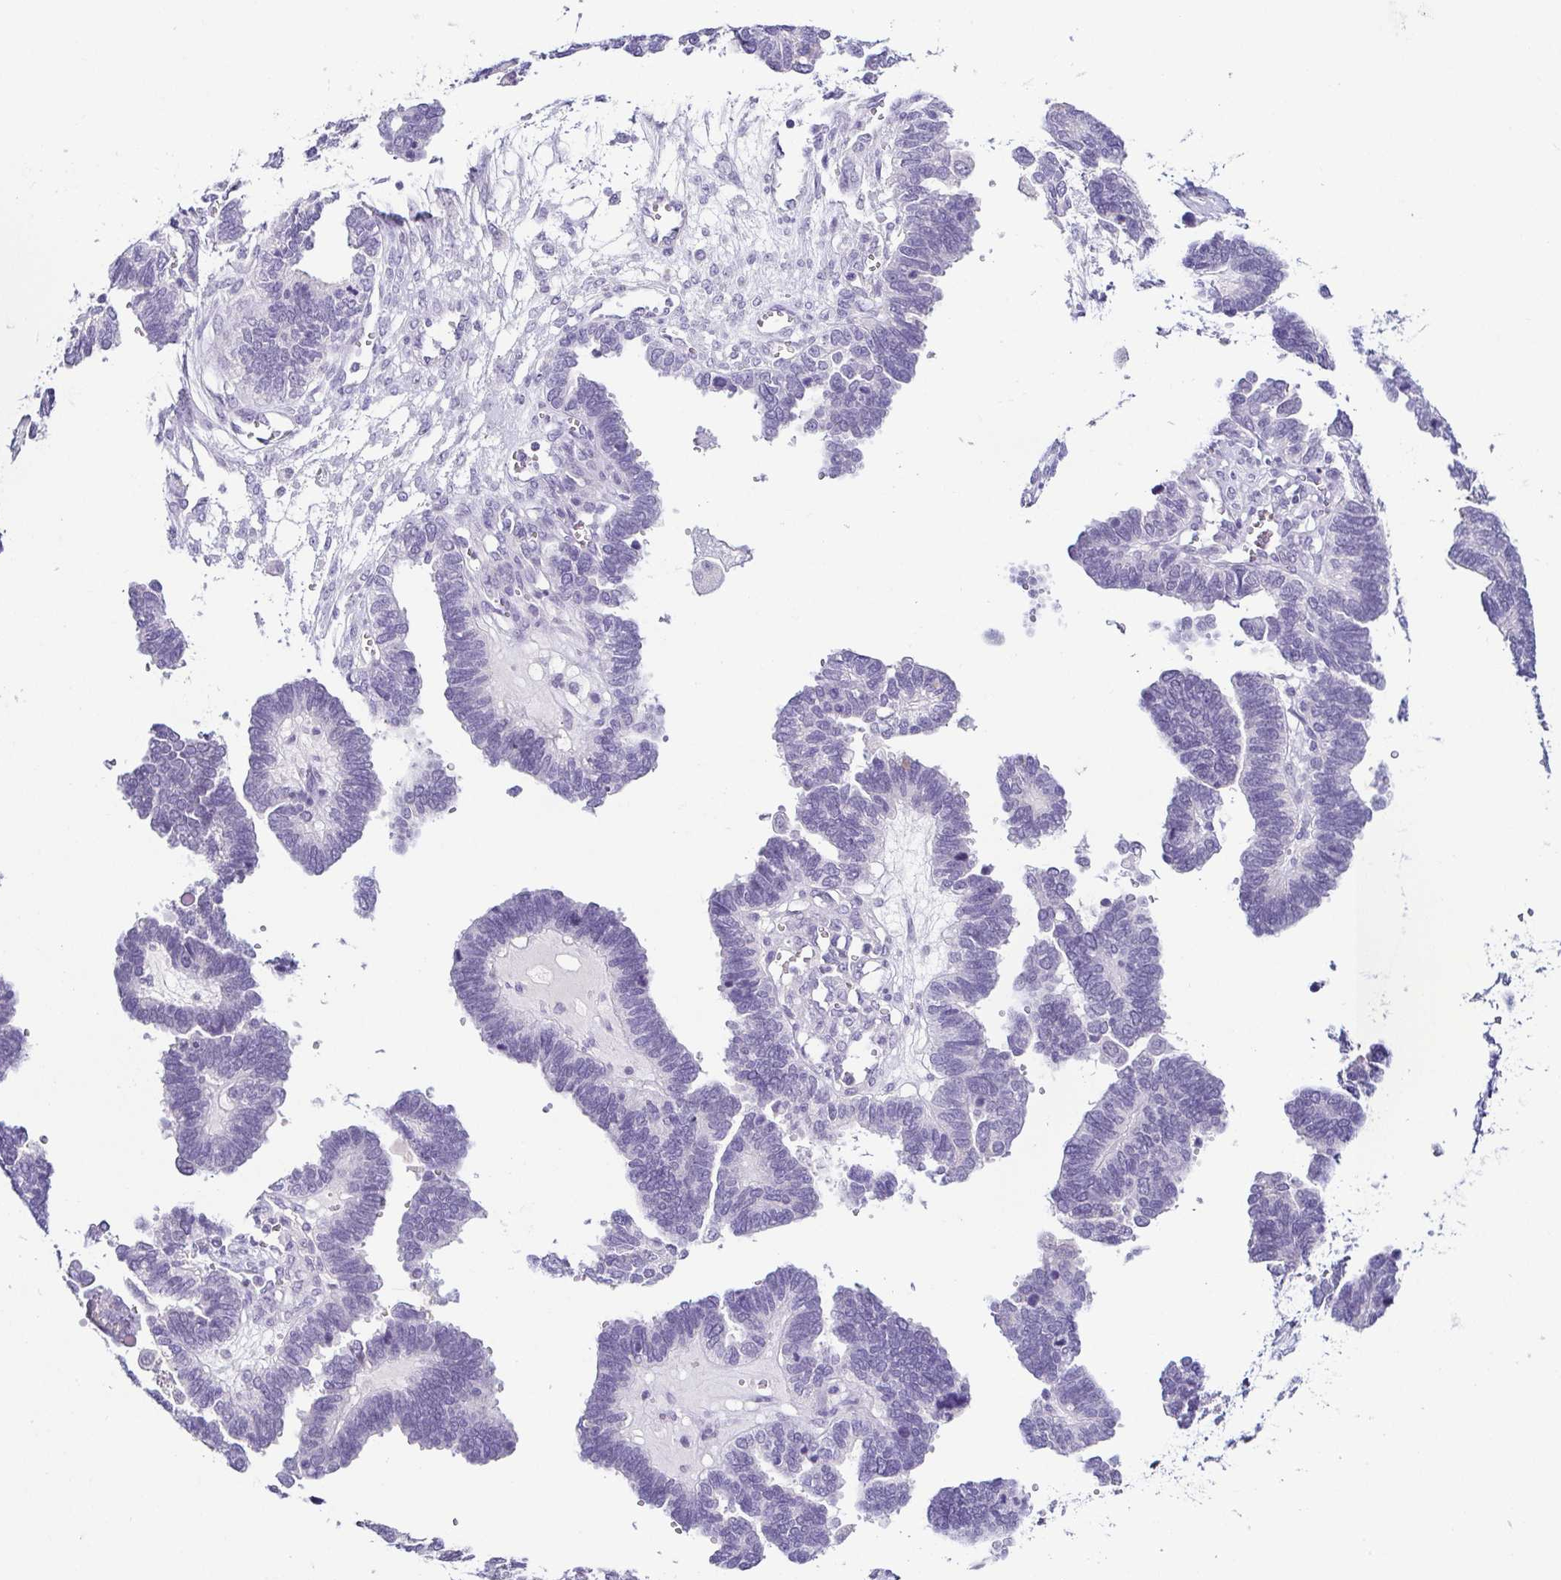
{"staining": {"intensity": "negative", "quantity": "none", "location": "none"}, "tissue": "ovarian cancer", "cell_type": "Tumor cells", "image_type": "cancer", "snomed": [{"axis": "morphology", "description": "Cystadenocarcinoma, serous, NOS"}, {"axis": "topography", "description": "Ovary"}], "caption": "The IHC histopathology image has no significant staining in tumor cells of serous cystadenocarcinoma (ovarian) tissue.", "gene": "TP73", "patient": {"sex": "female", "age": 51}}